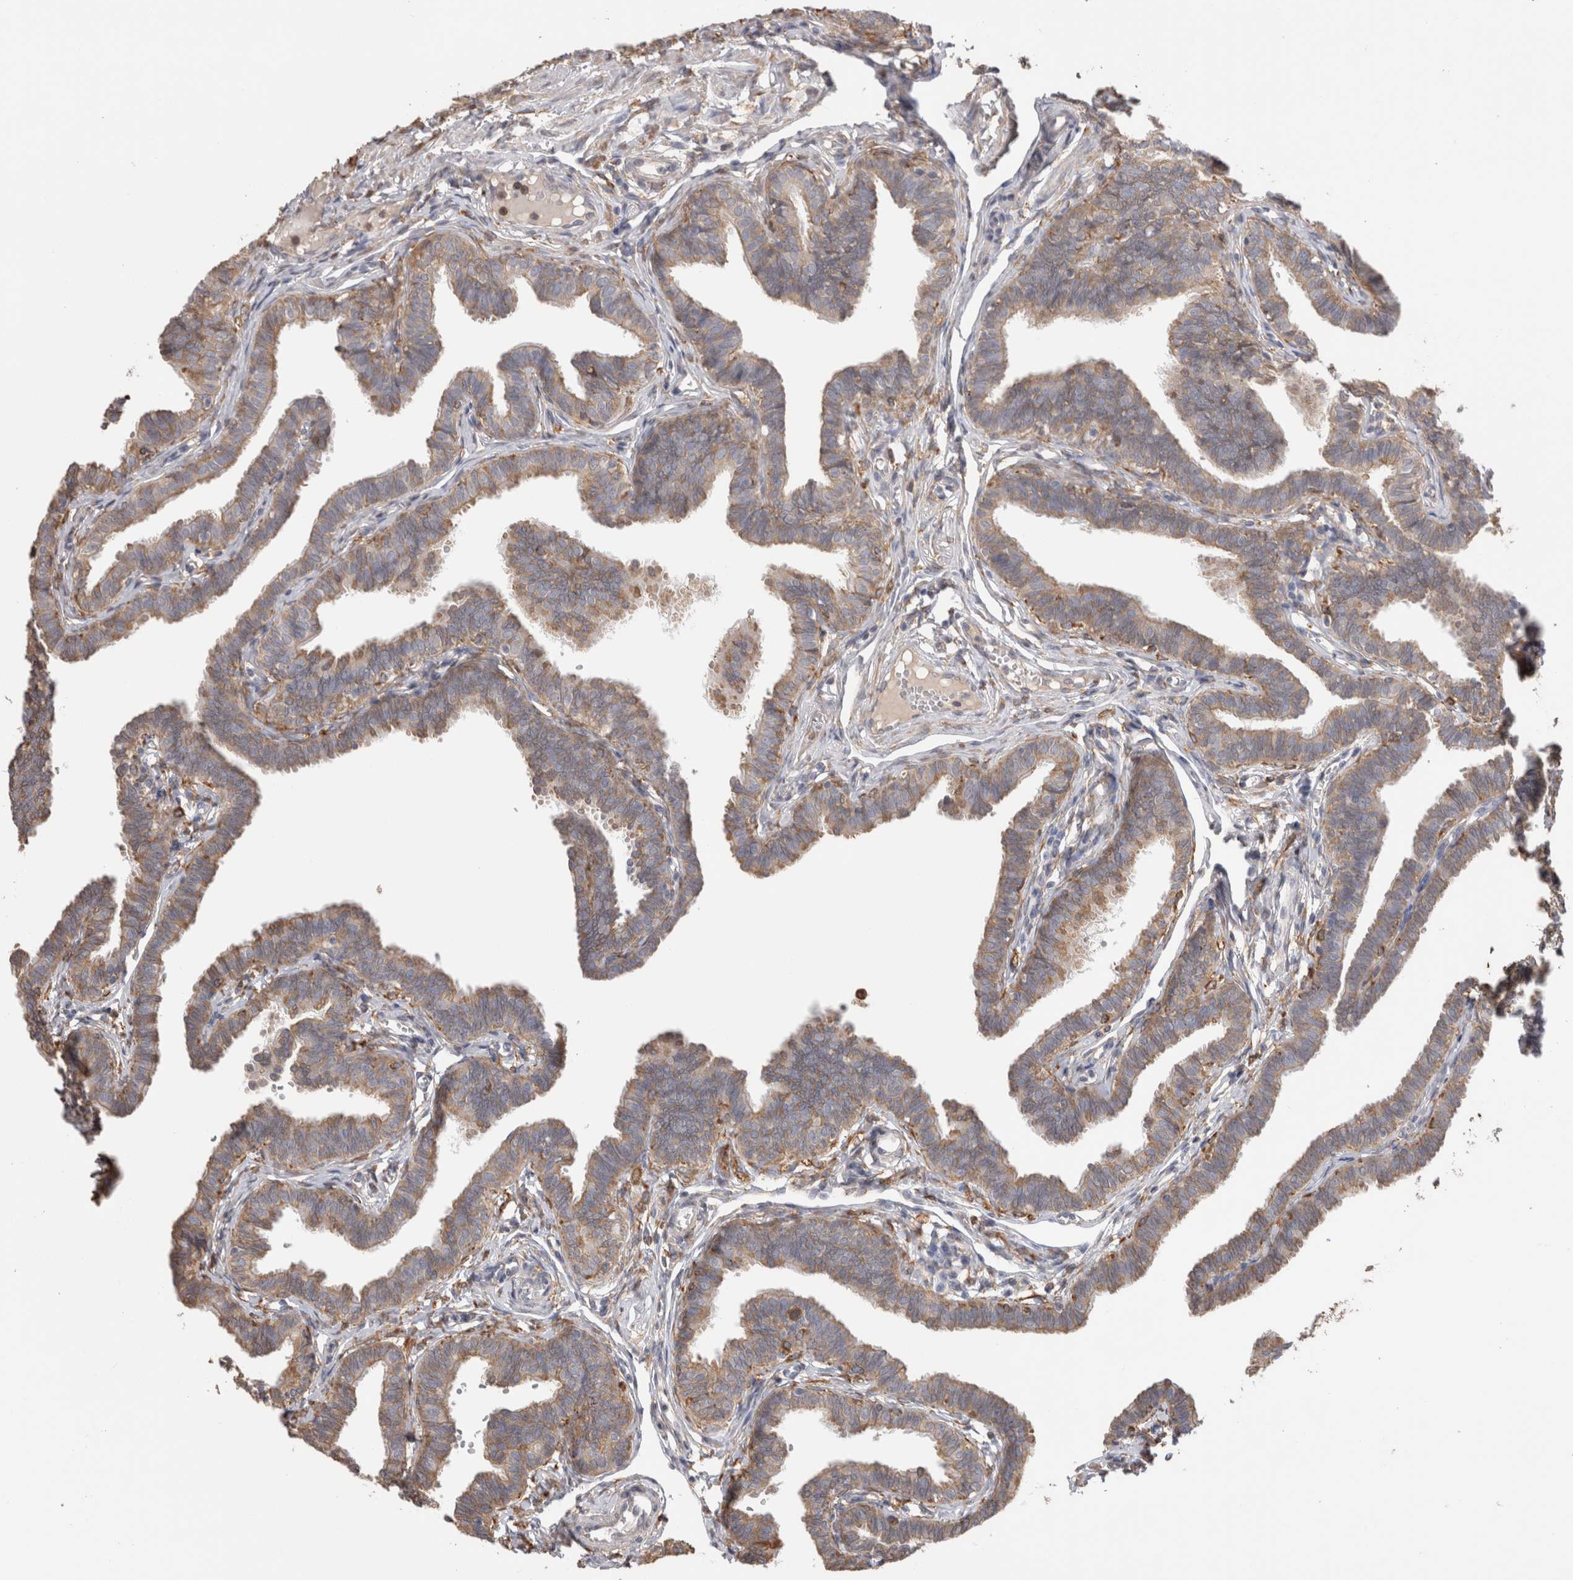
{"staining": {"intensity": "moderate", "quantity": ">75%", "location": "cytoplasmic/membranous"}, "tissue": "fallopian tube", "cell_type": "Glandular cells", "image_type": "normal", "snomed": [{"axis": "morphology", "description": "Normal tissue, NOS"}, {"axis": "topography", "description": "Fallopian tube"}, {"axis": "topography", "description": "Ovary"}], "caption": "Protein analysis of unremarkable fallopian tube exhibits moderate cytoplasmic/membranous positivity in about >75% of glandular cells.", "gene": "LRPAP1", "patient": {"sex": "female", "age": 23}}